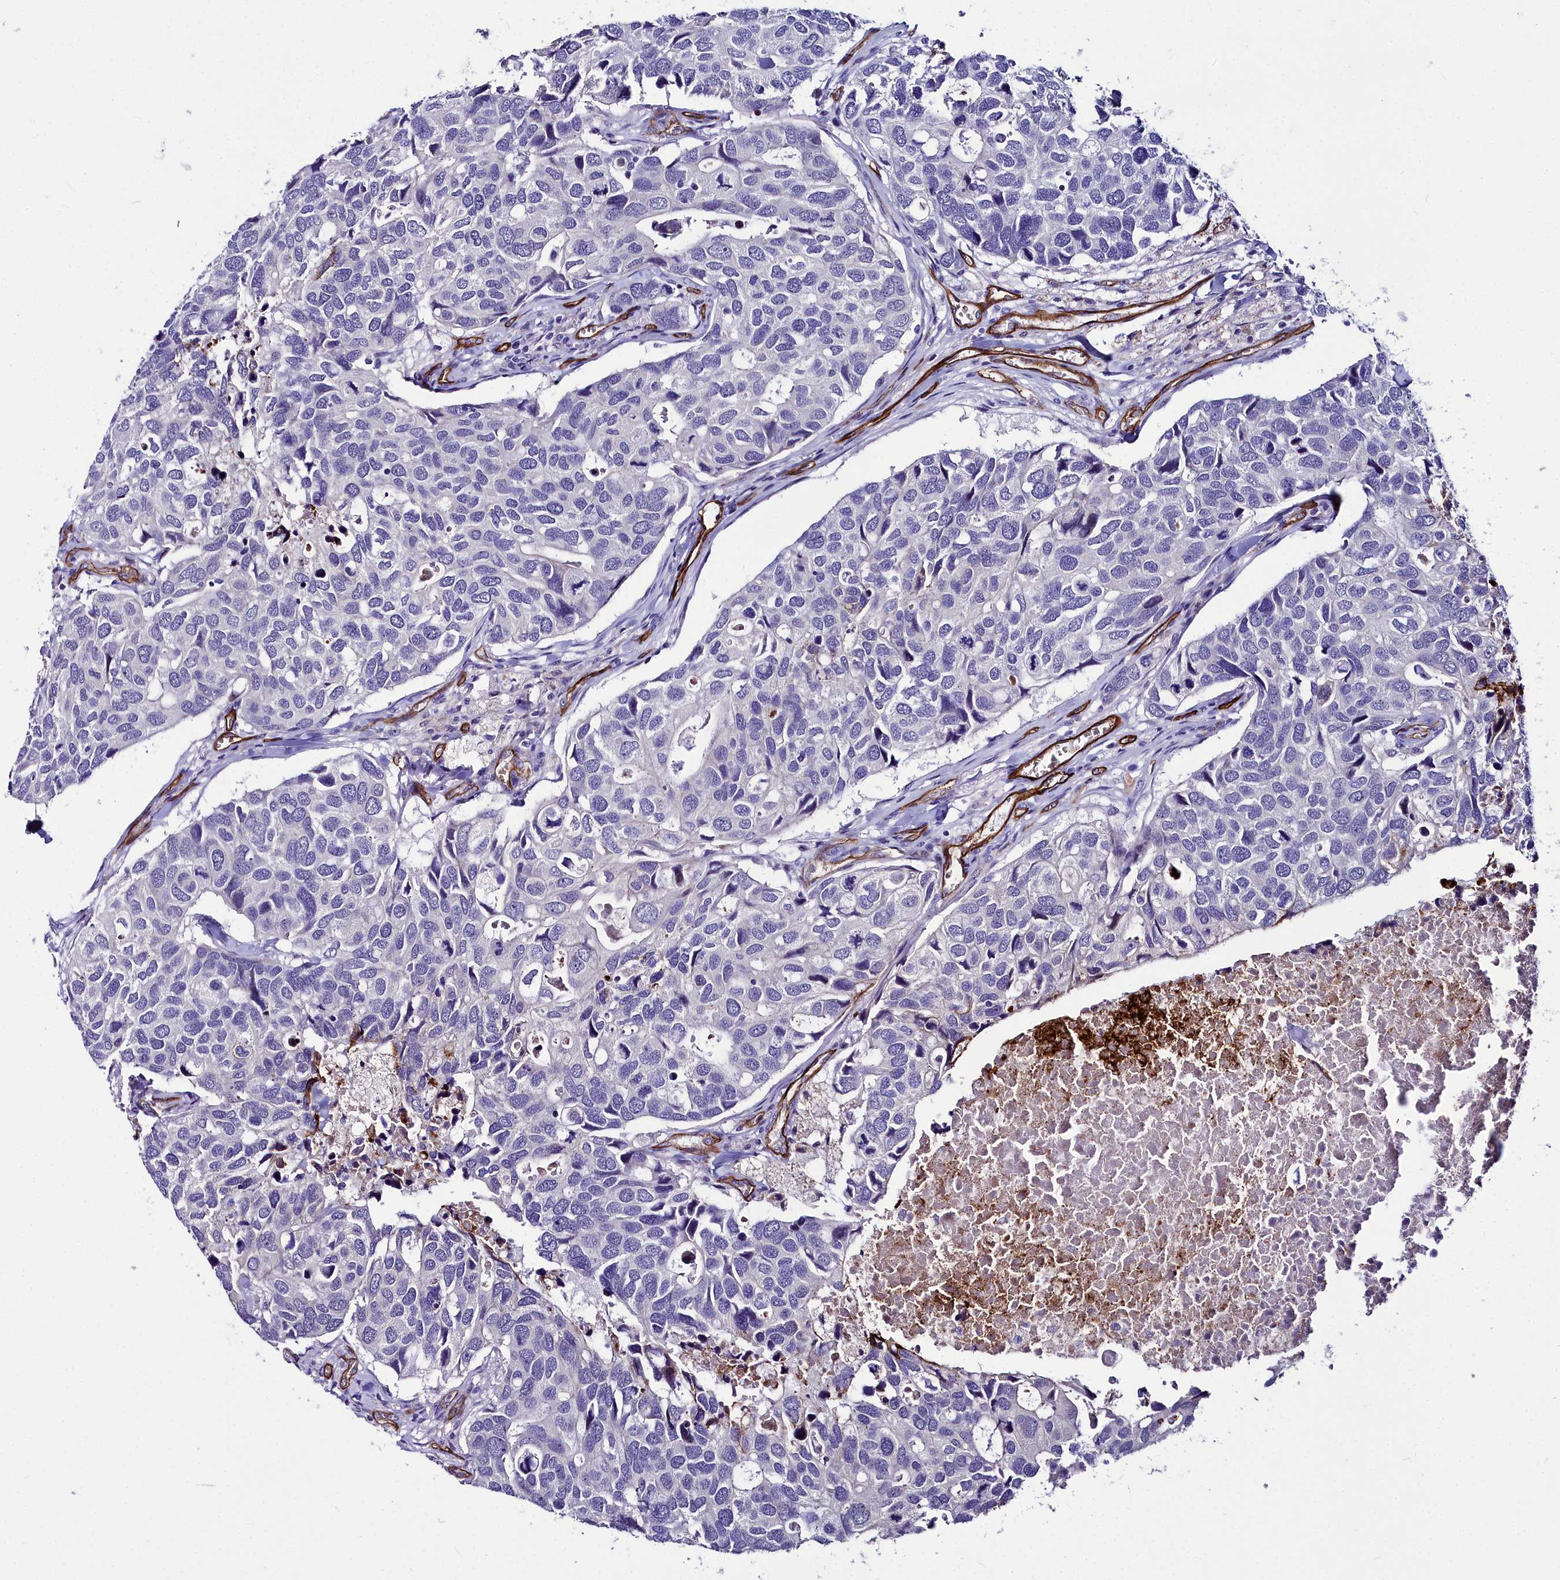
{"staining": {"intensity": "negative", "quantity": "none", "location": "none"}, "tissue": "breast cancer", "cell_type": "Tumor cells", "image_type": "cancer", "snomed": [{"axis": "morphology", "description": "Duct carcinoma"}, {"axis": "topography", "description": "Breast"}], "caption": "IHC of intraductal carcinoma (breast) shows no expression in tumor cells.", "gene": "CYP4F11", "patient": {"sex": "female", "age": 83}}